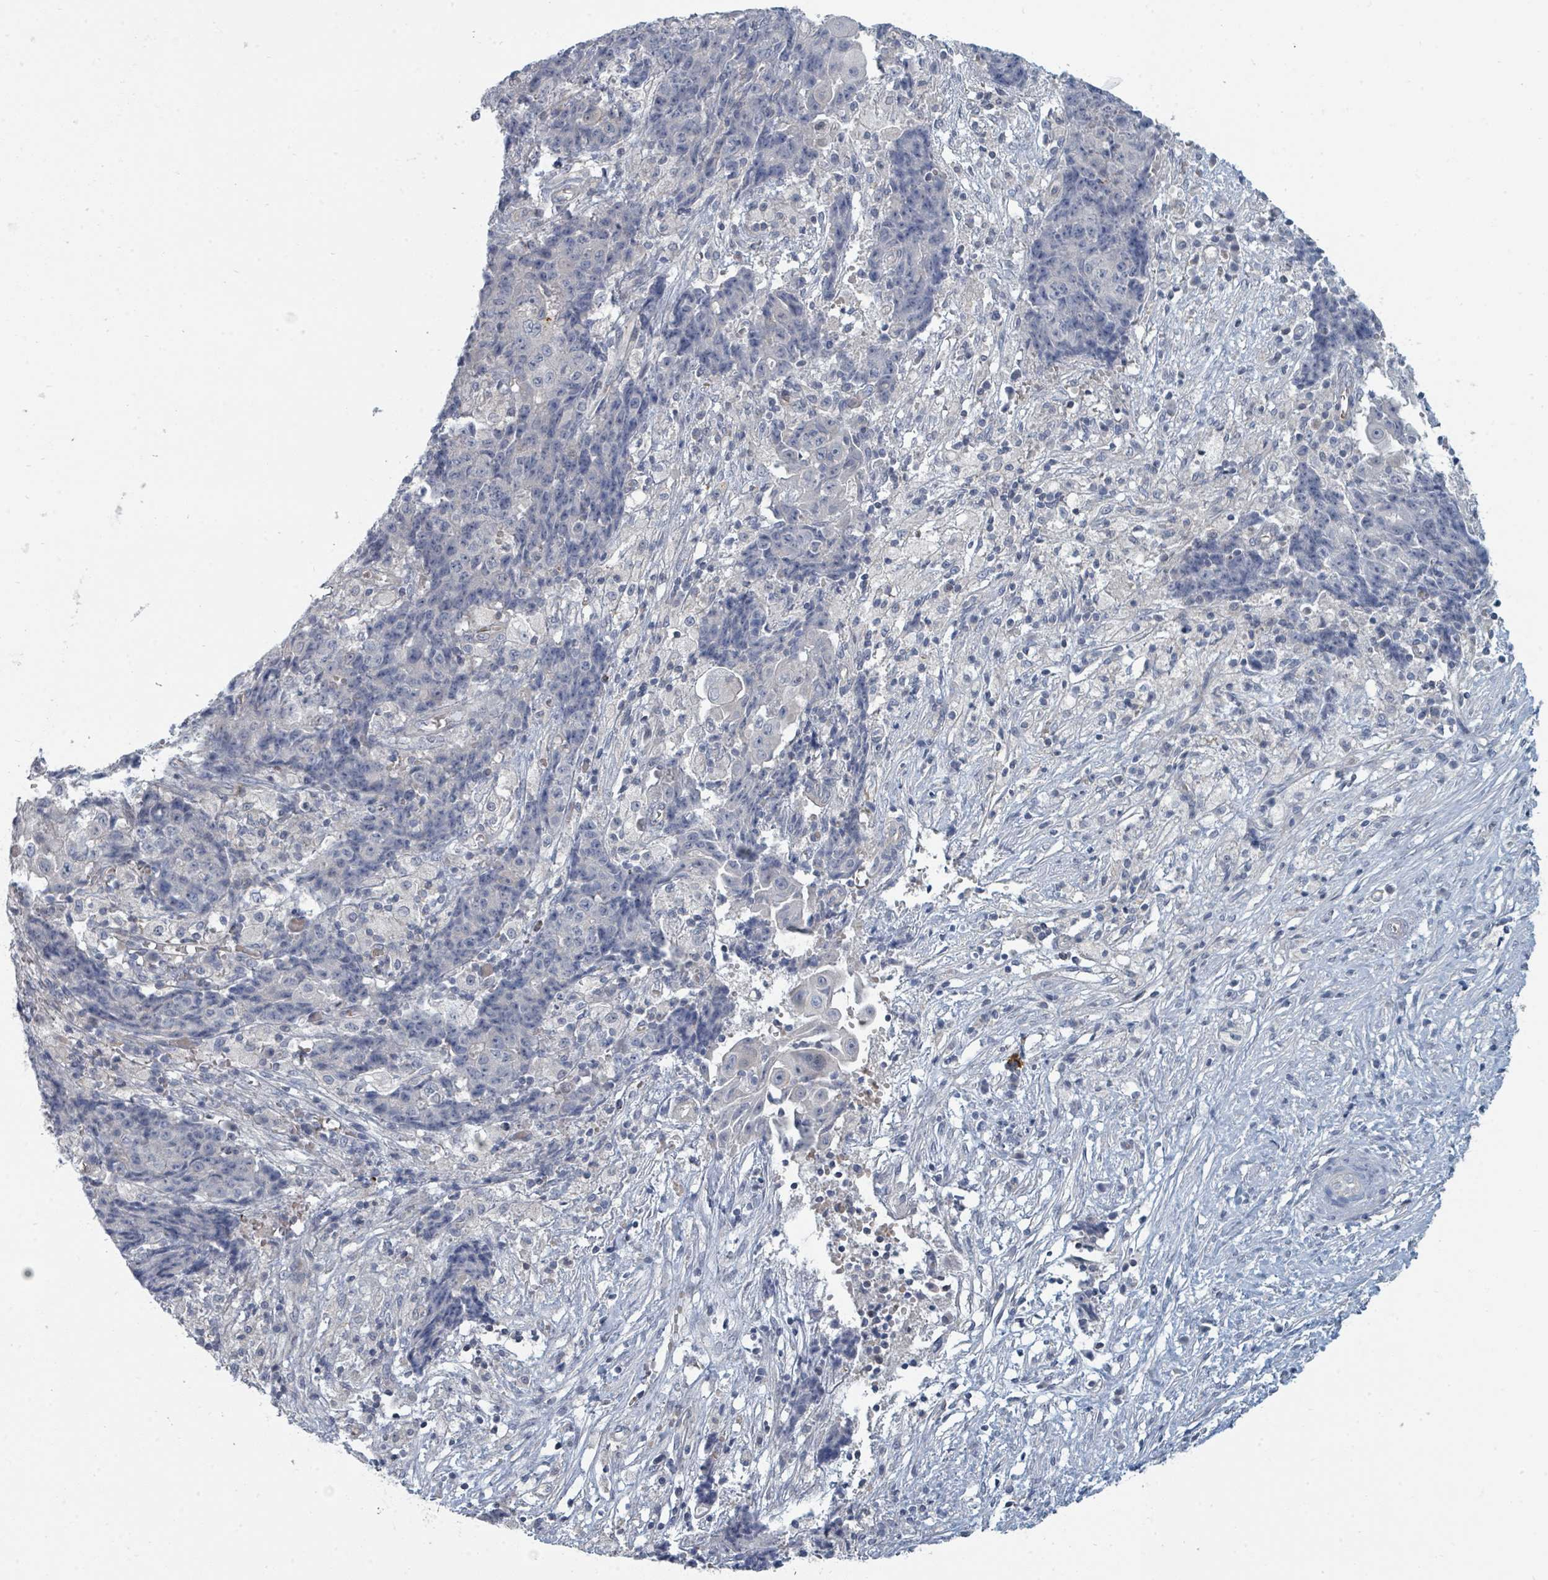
{"staining": {"intensity": "negative", "quantity": "none", "location": "none"}, "tissue": "ovarian cancer", "cell_type": "Tumor cells", "image_type": "cancer", "snomed": [{"axis": "morphology", "description": "Carcinoma, endometroid"}, {"axis": "topography", "description": "Ovary"}], "caption": "Immunohistochemistry (IHC) photomicrograph of endometroid carcinoma (ovarian) stained for a protein (brown), which displays no staining in tumor cells.", "gene": "SLC25A45", "patient": {"sex": "female", "age": 42}}